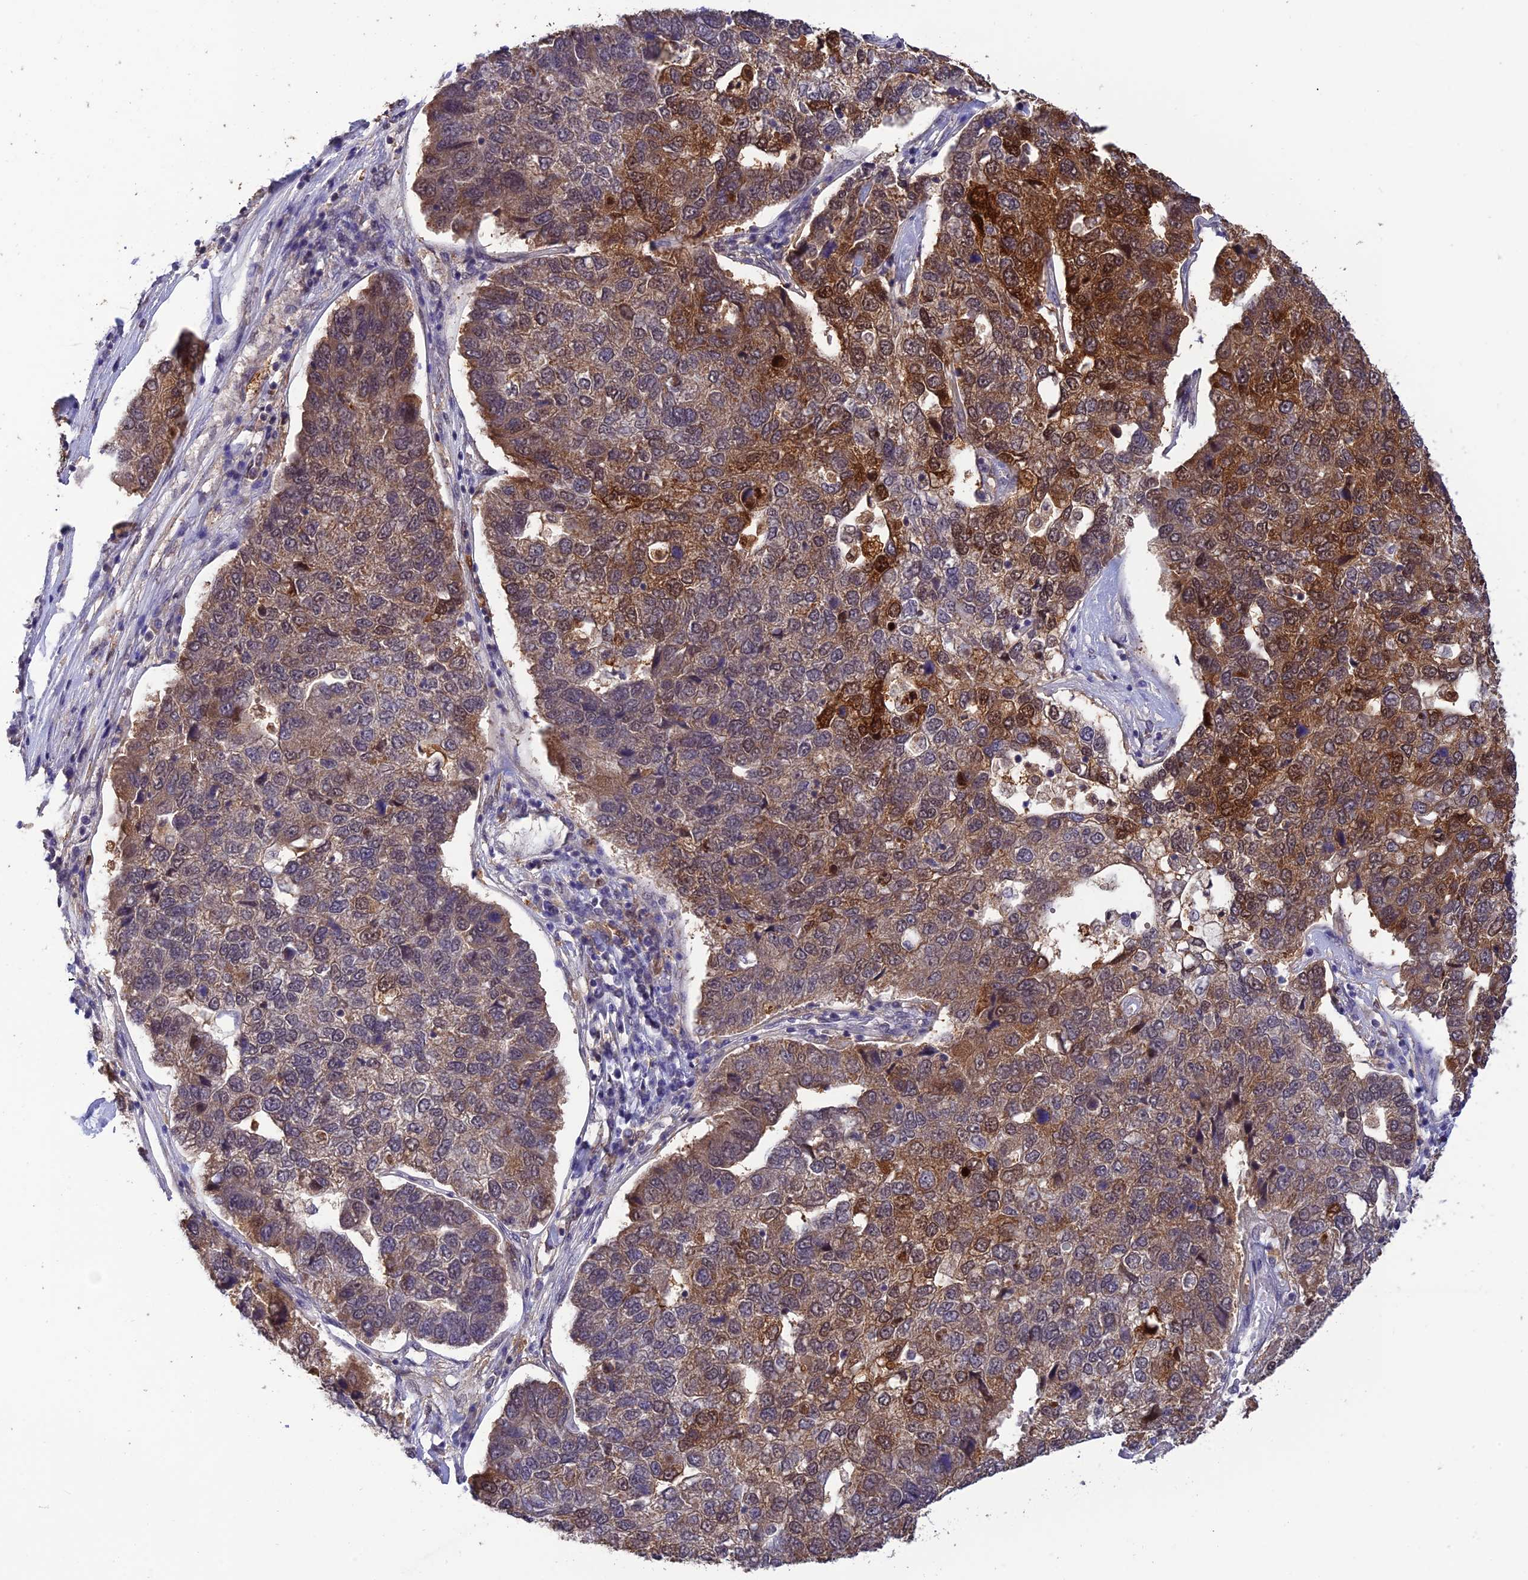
{"staining": {"intensity": "moderate", "quantity": "25%-75%", "location": "cytoplasmic/membranous,nuclear"}, "tissue": "pancreatic cancer", "cell_type": "Tumor cells", "image_type": "cancer", "snomed": [{"axis": "morphology", "description": "Adenocarcinoma, NOS"}, {"axis": "topography", "description": "Pancreas"}], "caption": "Immunohistochemistry (IHC) (DAB (3,3'-diaminobenzidine)) staining of adenocarcinoma (pancreatic) reveals moderate cytoplasmic/membranous and nuclear protein staining in about 25%-75% of tumor cells.", "gene": "MNS1", "patient": {"sex": "female", "age": 61}}